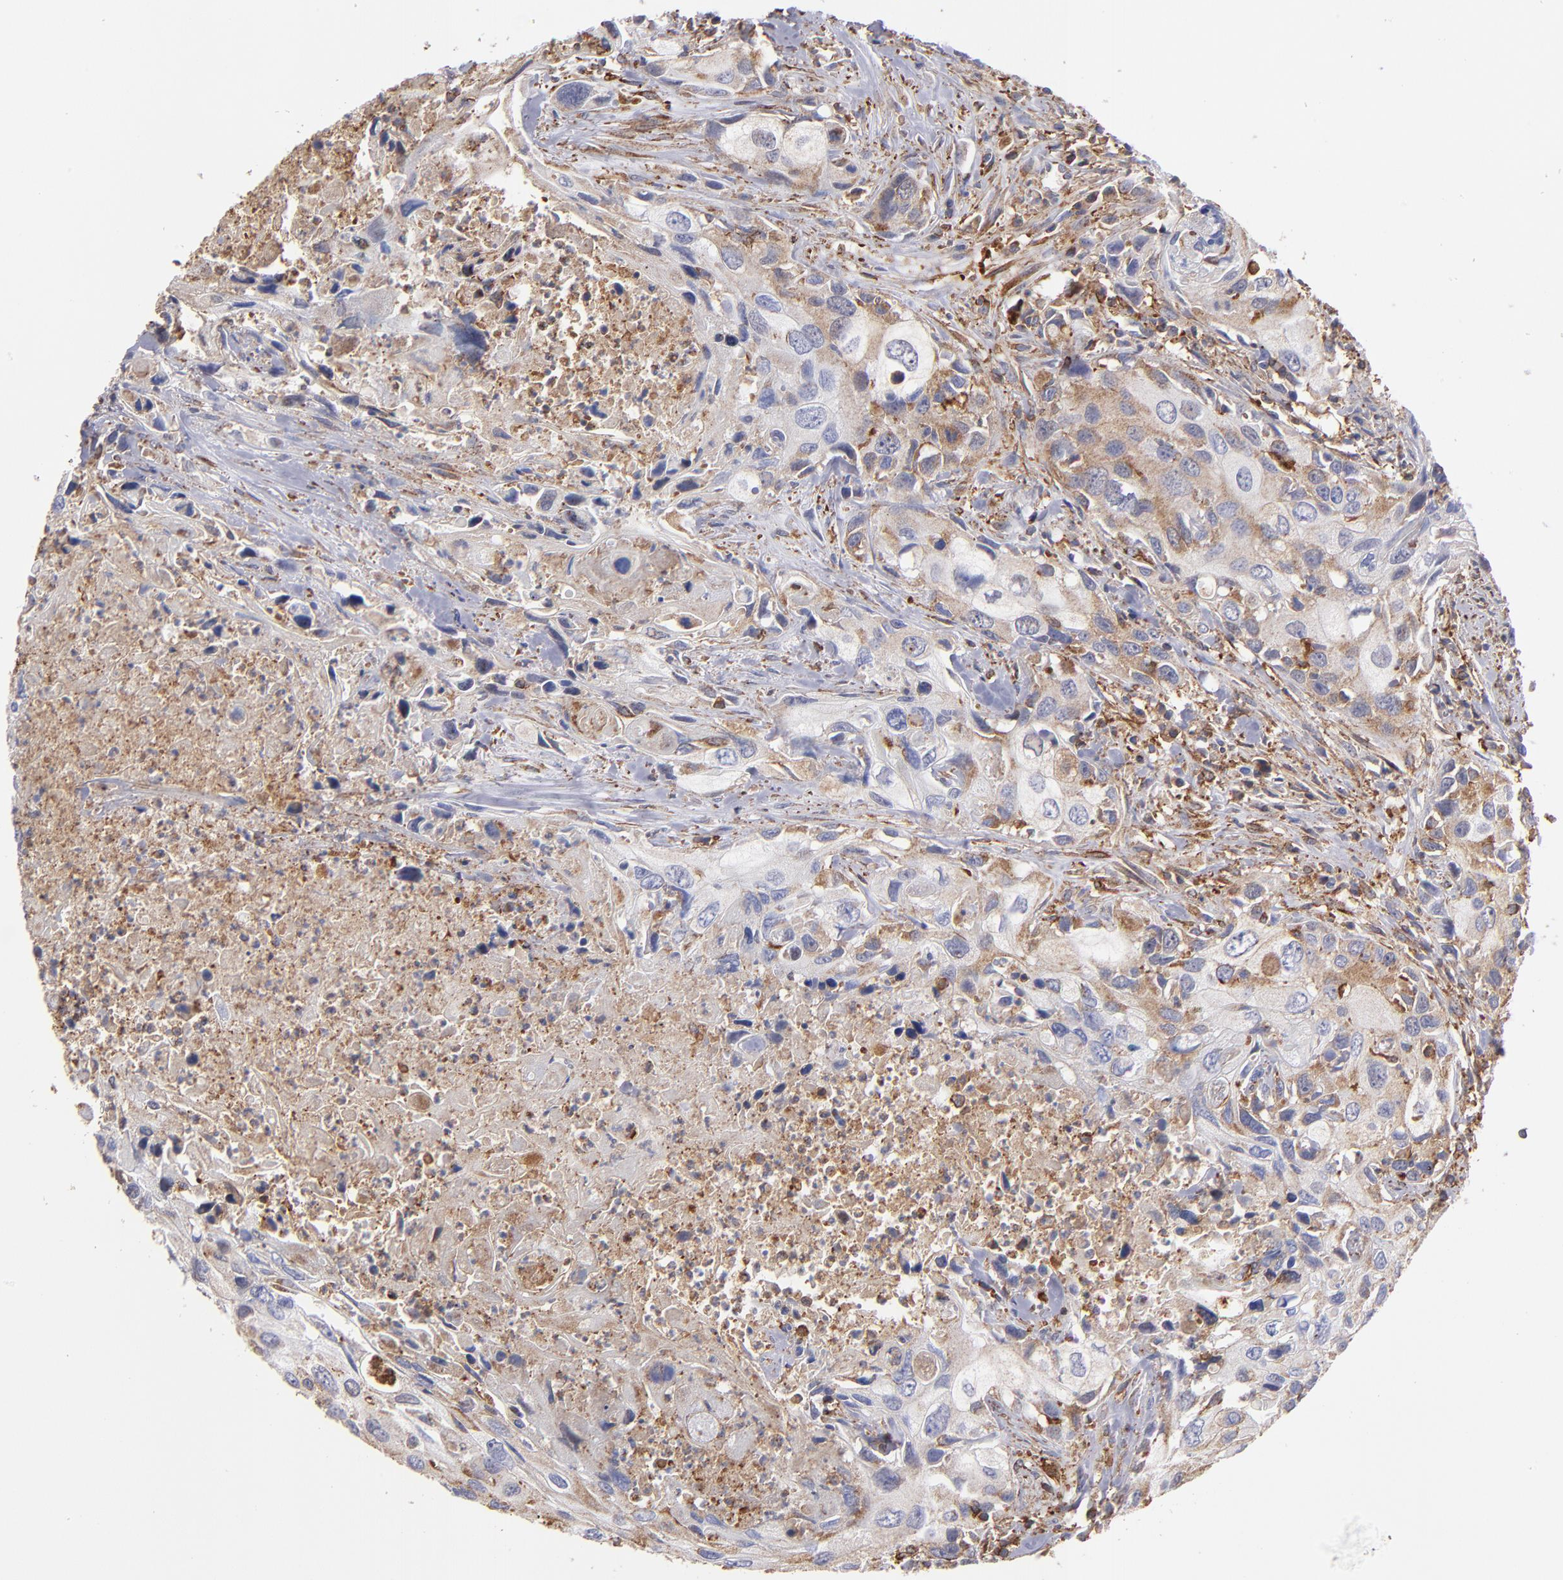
{"staining": {"intensity": "weak", "quantity": "25%-75%", "location": "cytoplasmic/membranous"}, "tissue": "urothelial cancer", "cell_type": "Tumor cells", "image_type": "cancer", "snomed": [{"axis": "morphology", "description": "Urothelial carcinoma, High grade"}, {"axis": "topography", "description": "Urinary bladder"}], "caption": "Protein expression analysis of human high-grade urothelial carcinoma reveals weak cytoplasmic/membranous staining in approximately 25%-75% of tumor cells.", "gene": "MVP", "patient": {"sex": "male", "age": 71}}